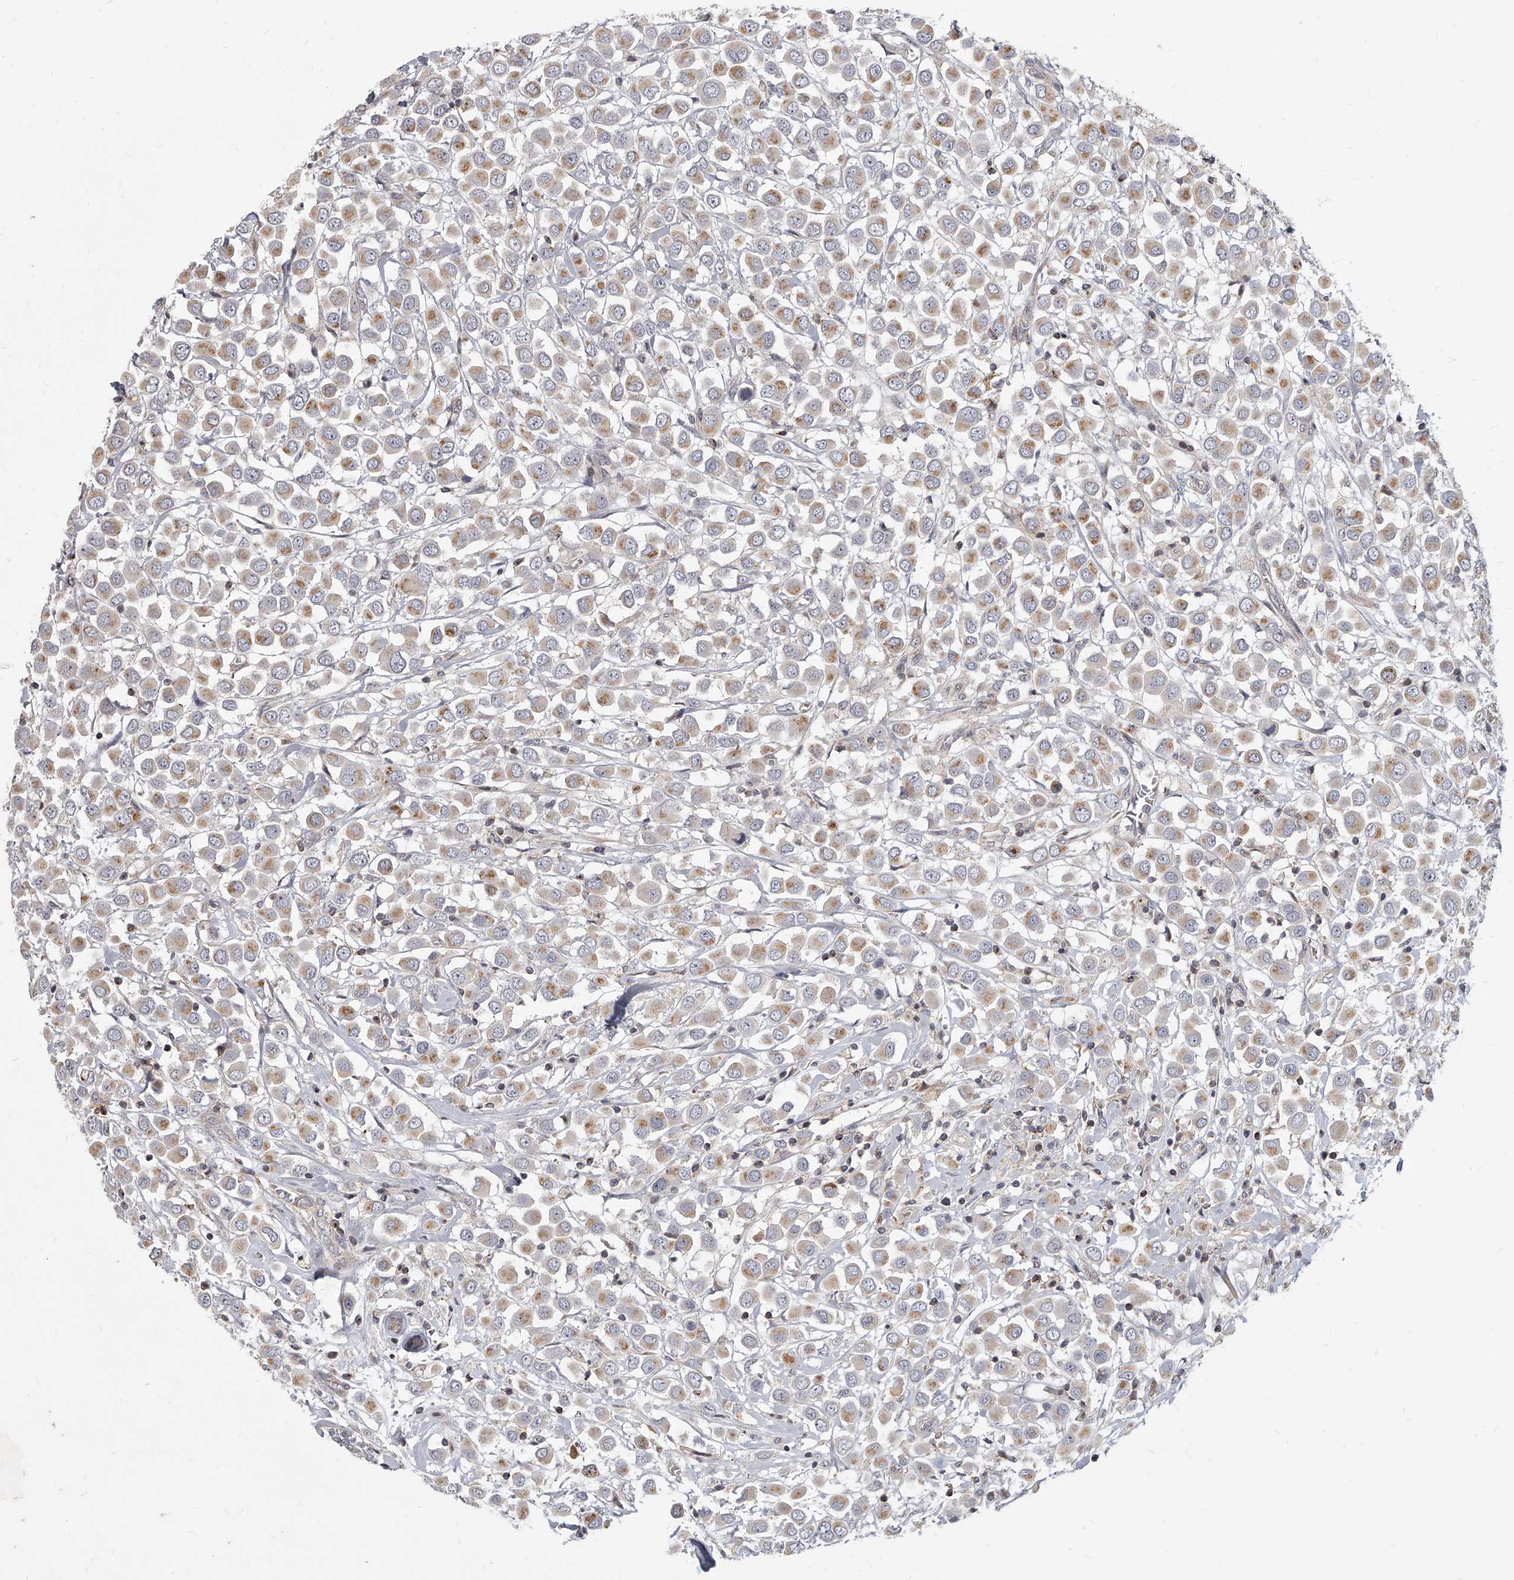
{"staining": {"intensity": "moderate", "quantity": ">75%", "location": "cytoplasmic/membranous"}, "tissue": "breast cancer", "cell_type": "Tumor cells", "image_type": "cancer", "snomed": [{"axis": "morphology", "description": "Duct carcinoma"}, {"axis": "topography", "description": "Breast"}], "caption": "Immunohistochemistry (IHC) histopathology image of neoplastic tissue: breast cancer stained using IHC reveals medium levels of moderate protein expression localized specifically in the cytoplasmic/membranous of tumor cells, appearing as a cytoplasmic/membranous brown color.", "gene": "SLC37A1", "patient": {"sex": "female", "age": 61}}